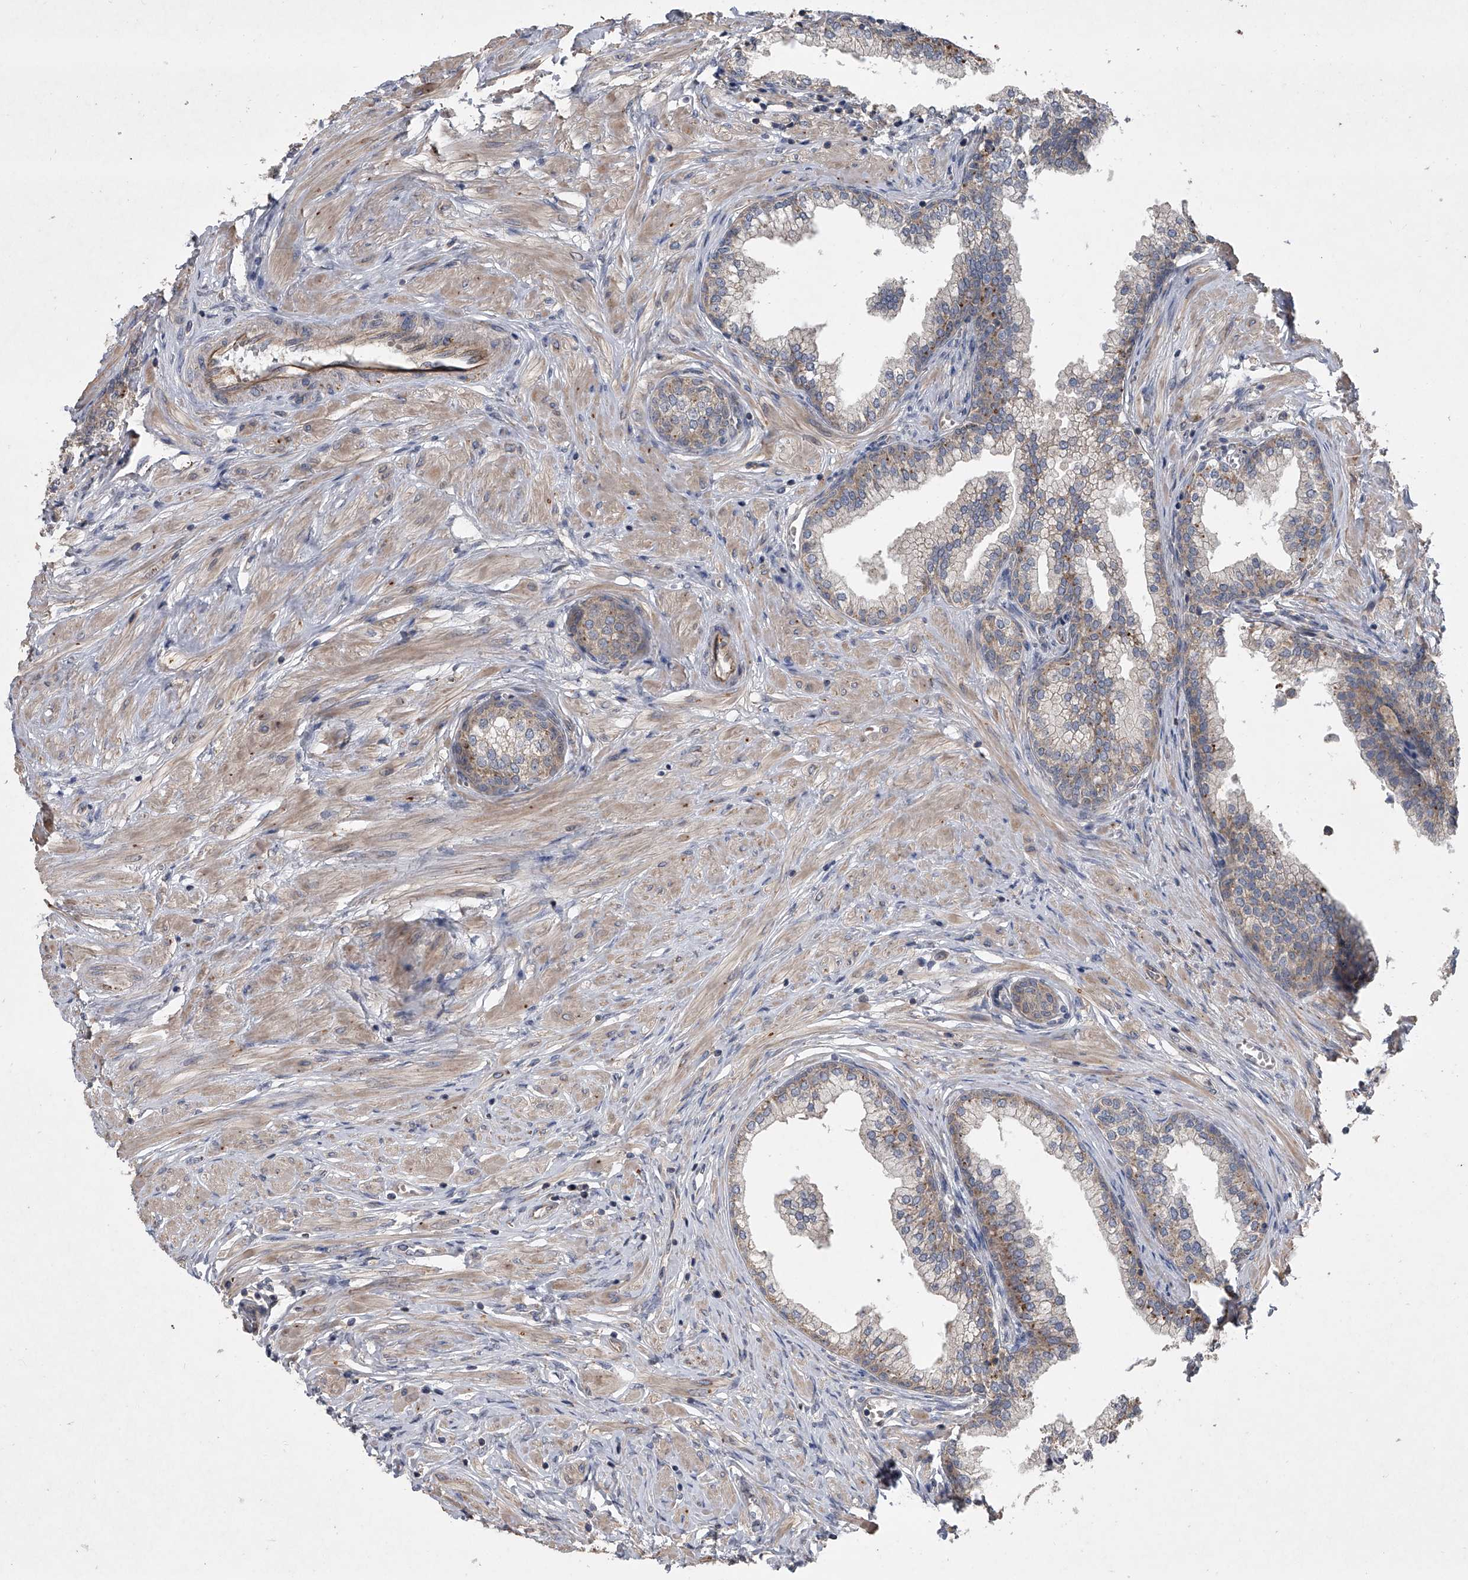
{"staining": {"intensity": "moderate", "quantity": "25%-75%", "location": "cytoplasmic/membranous"}, "tissue": "prostate", "cell_type": "Glandular cells", "image_type": "normal", "snomed": [{"axis": "morphology", "description": "Normal tissue, NOS"}, {"axis": "morphology", "description": "Urothelial carcinoma, Low grade"}, {"axis": "topography", "description": "Urinary bladder"}, {"axis": "topography", "description": "Prostate"}], "caption": "Immunohistochemical staining of benign human prostate demonstrates moderate cytoplasmic/membranous protein positivity in approximately 25%-75% of glandular cells. The protein is shown in brown color, while the nuclei are stained blue.", "gene": "DOCK9", "patient": {"sex": "male", "age": 60}}